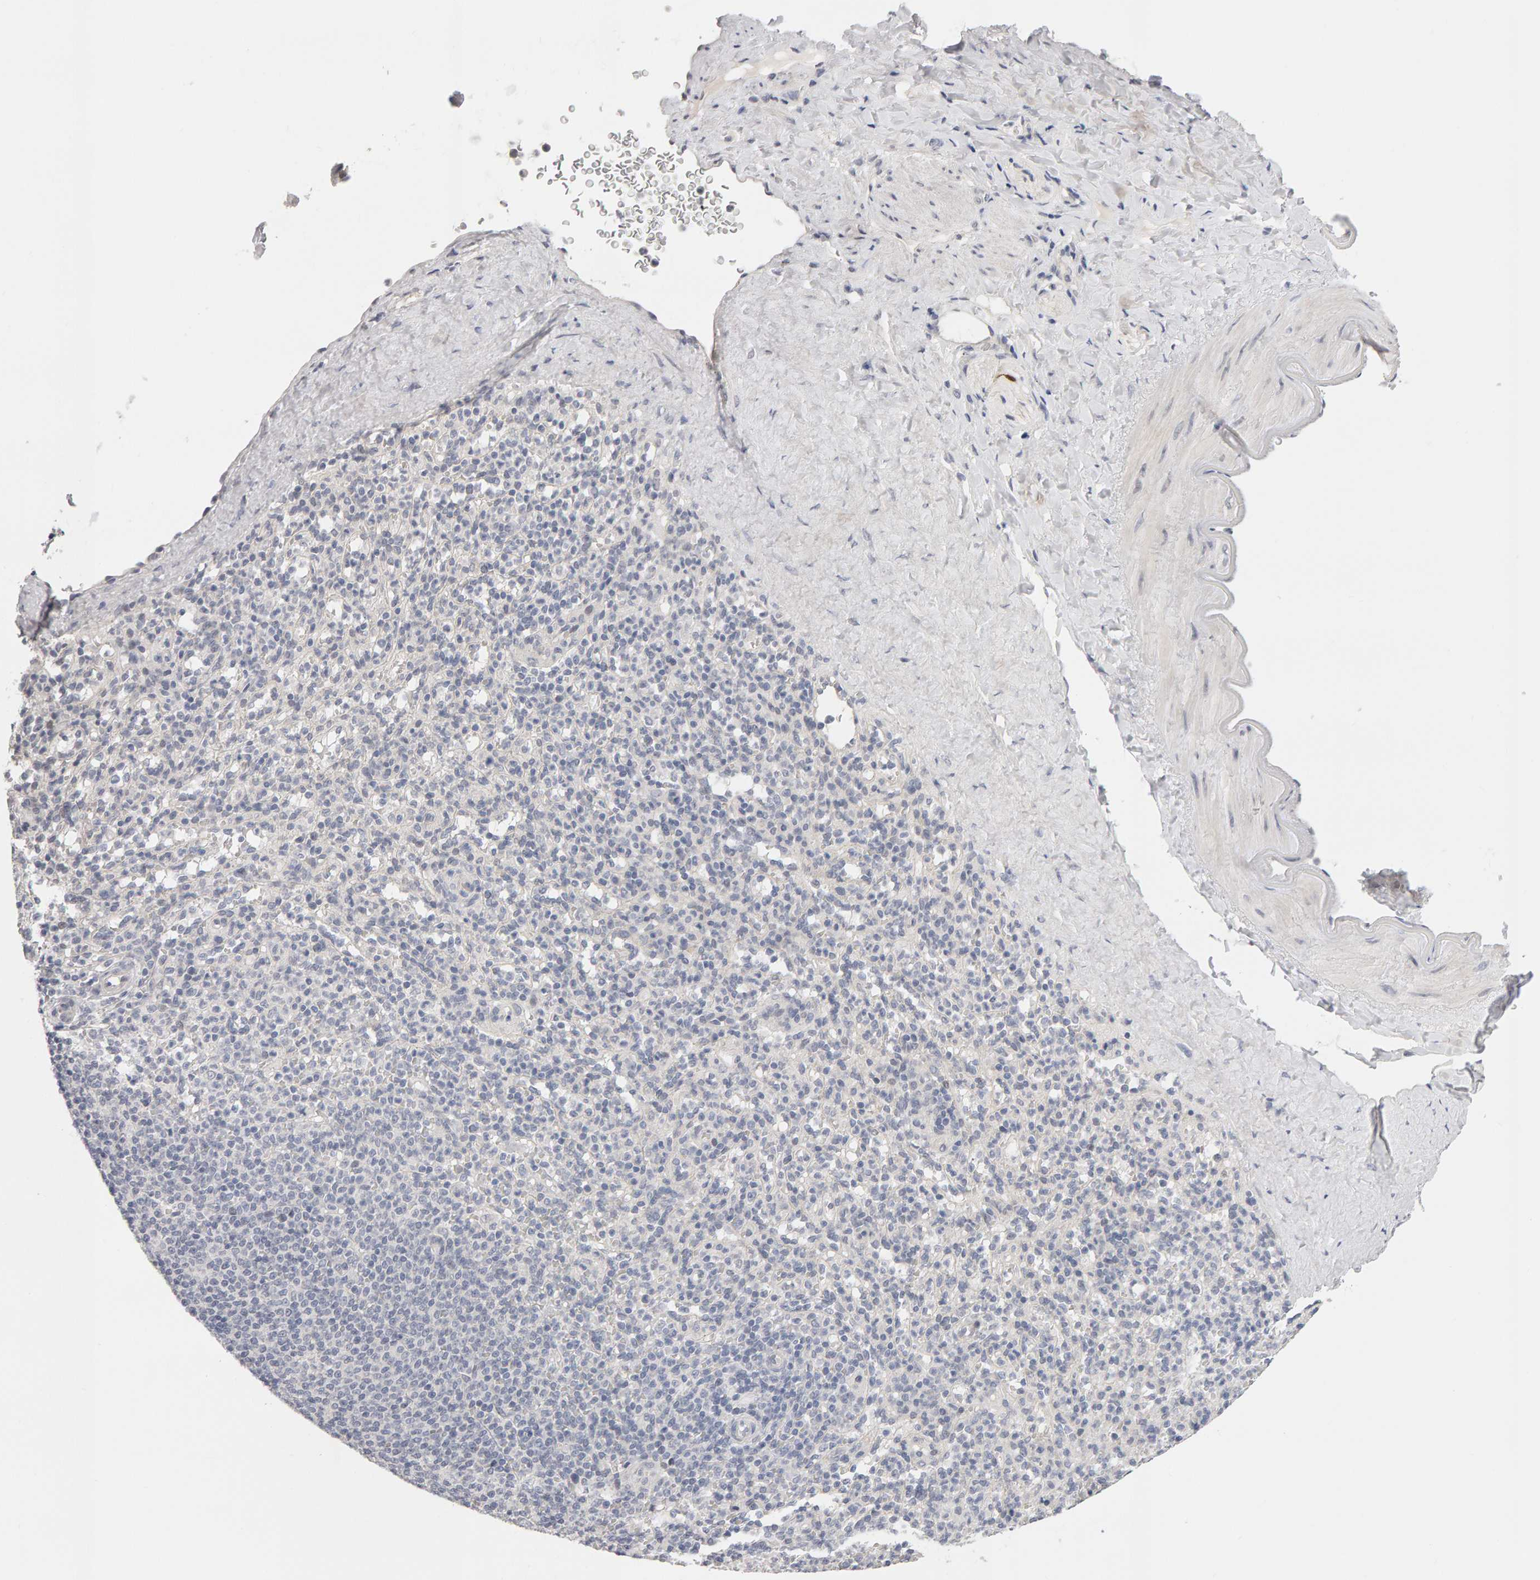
{"staining": {"intensity": "negative", "quantity": "none", "location": "none"}, "tissue": "spleen", "cell_type": "Cells in red pulp", "image_type": "normal", "snomed": [{"axis": "morphology", "description": "Normal tissue, NOS"}, {"axis": "topography", "description": "Spleen"}], "caption": "This is a image of IHC staining of unremarkable spleen, which shows no staining in cells in red pulp.", "gene": "HNF4A", "patient": {"sex": "male", "age": 36}}